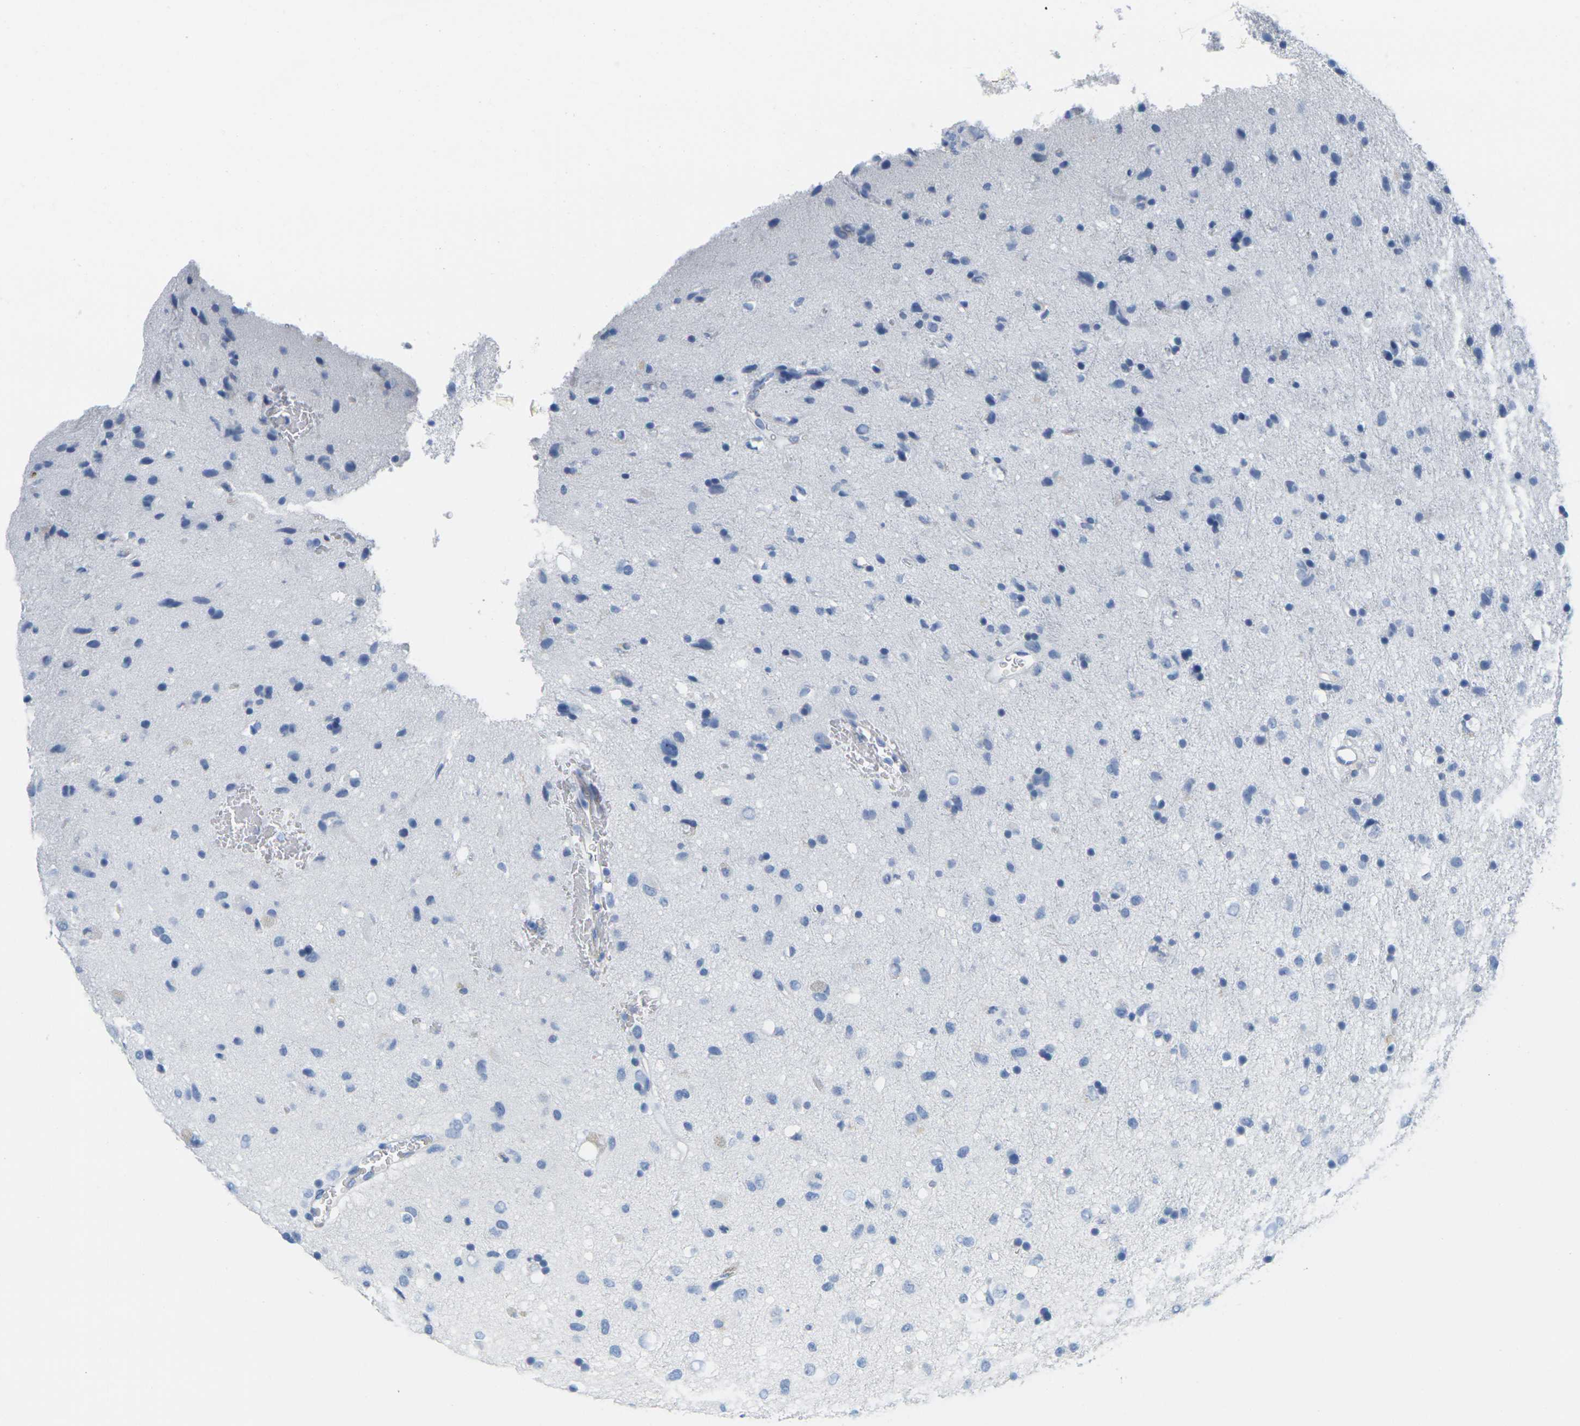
{"staining": {"intensity": "negative", "quantity": "none", "location": "none"}, "tissue": "glioma", "cell_type": "Tumor cells", "image_type": "cancer", "snomed": [{"axis": "morphology", "description": "Glioma, malignant, Low grade"}, {"axis": "topography", "description": "Brain"}], "caption": "Tumor cells are negative for brown protein staining in glioma.", "gene": "CNN1", "patient": {"sex": "male", "age": 77}}